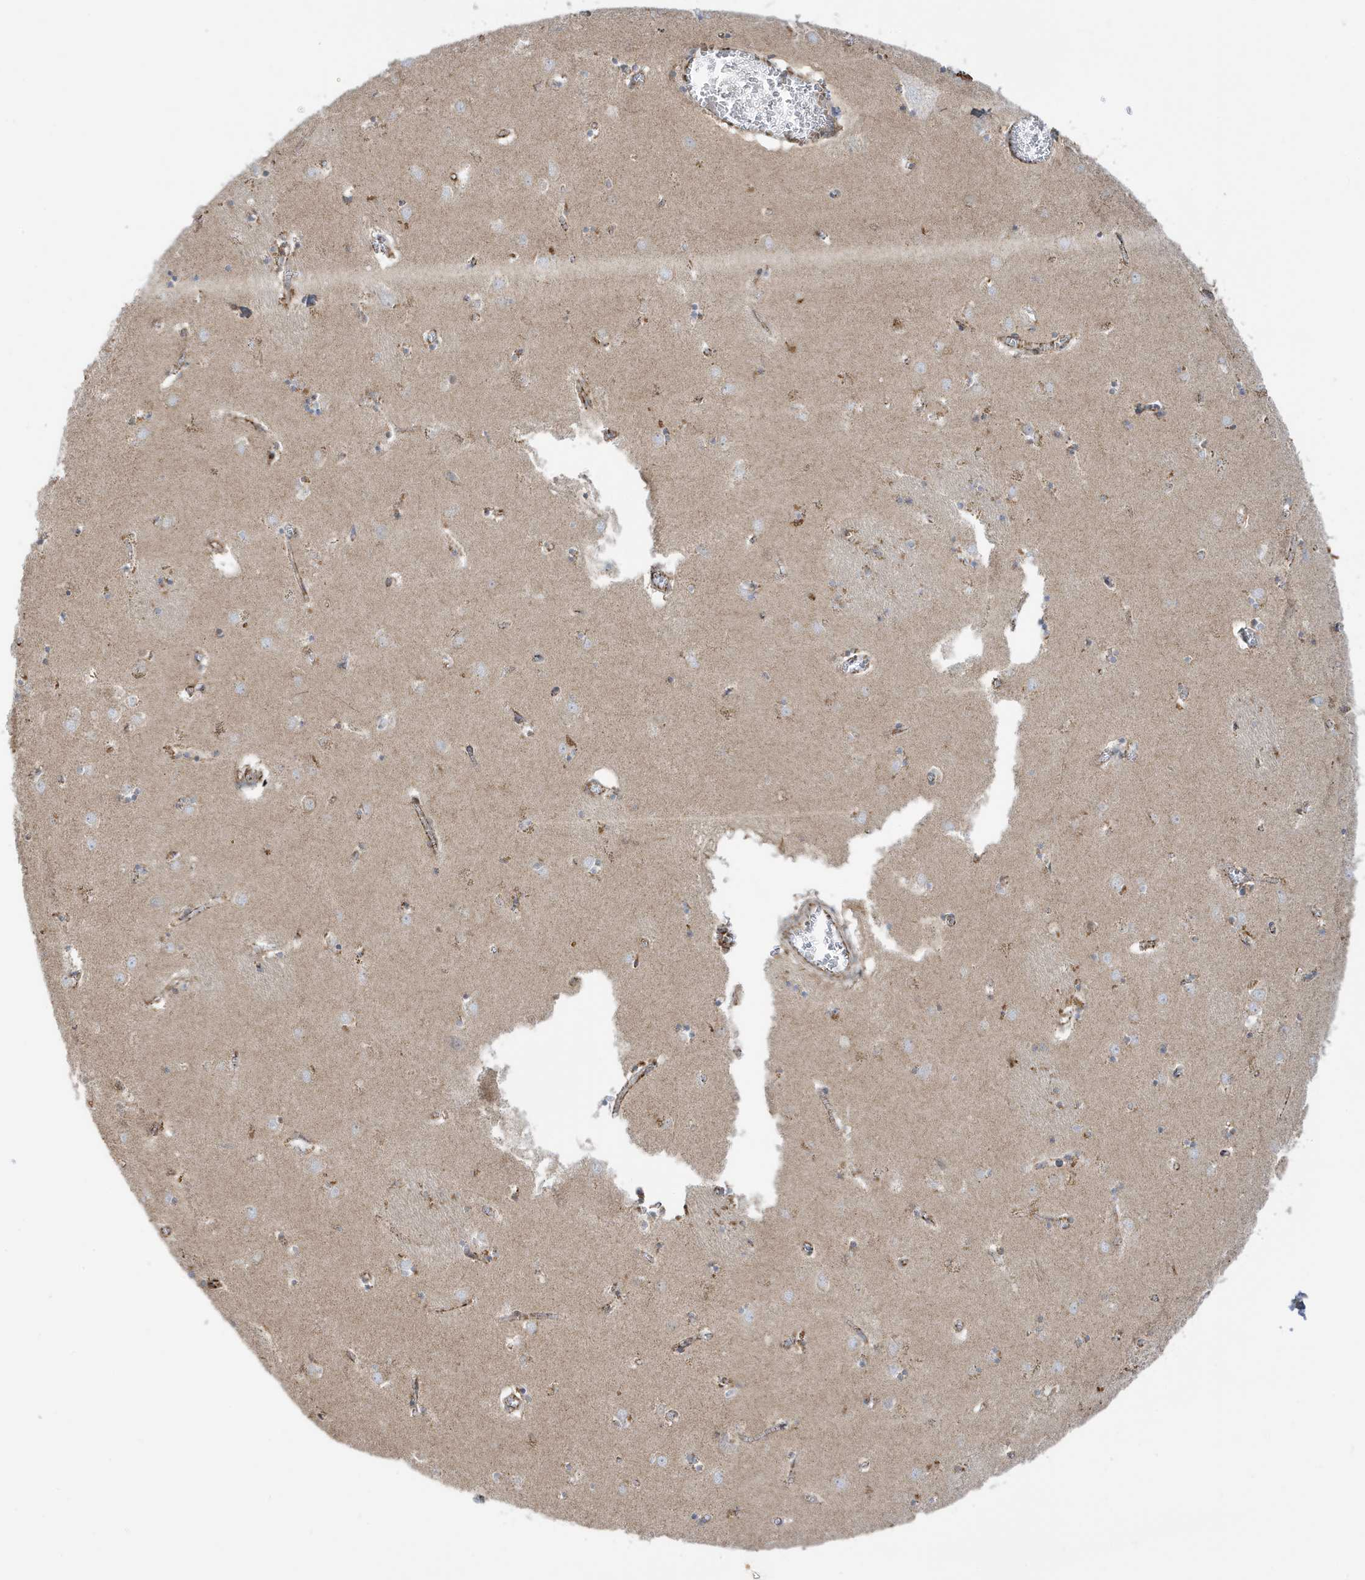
{"staining": {"intensity": "moderate", "quantity": "<25%", "location": "cytoplasmic/membranous"}, "tissue": "caudate", "cell_type": "Glial cells", "image_type": "normal", "snomed": [{"axis": "morphology", "description": "Normal tissue, NOS"}, {"axis": "topography", "description": "Lateral ventricle wall"}], "caption": "Immunohistochemical staining of unremarkable caudate shows low levels of moderate cytoplasmic/membranous staining in approximately <25% of glial cells. The protein of interest is shown in brown color, while the nuclei are stained blue.", "gene": "IFT57", "patient": {"sex": "male", "age": 70}}